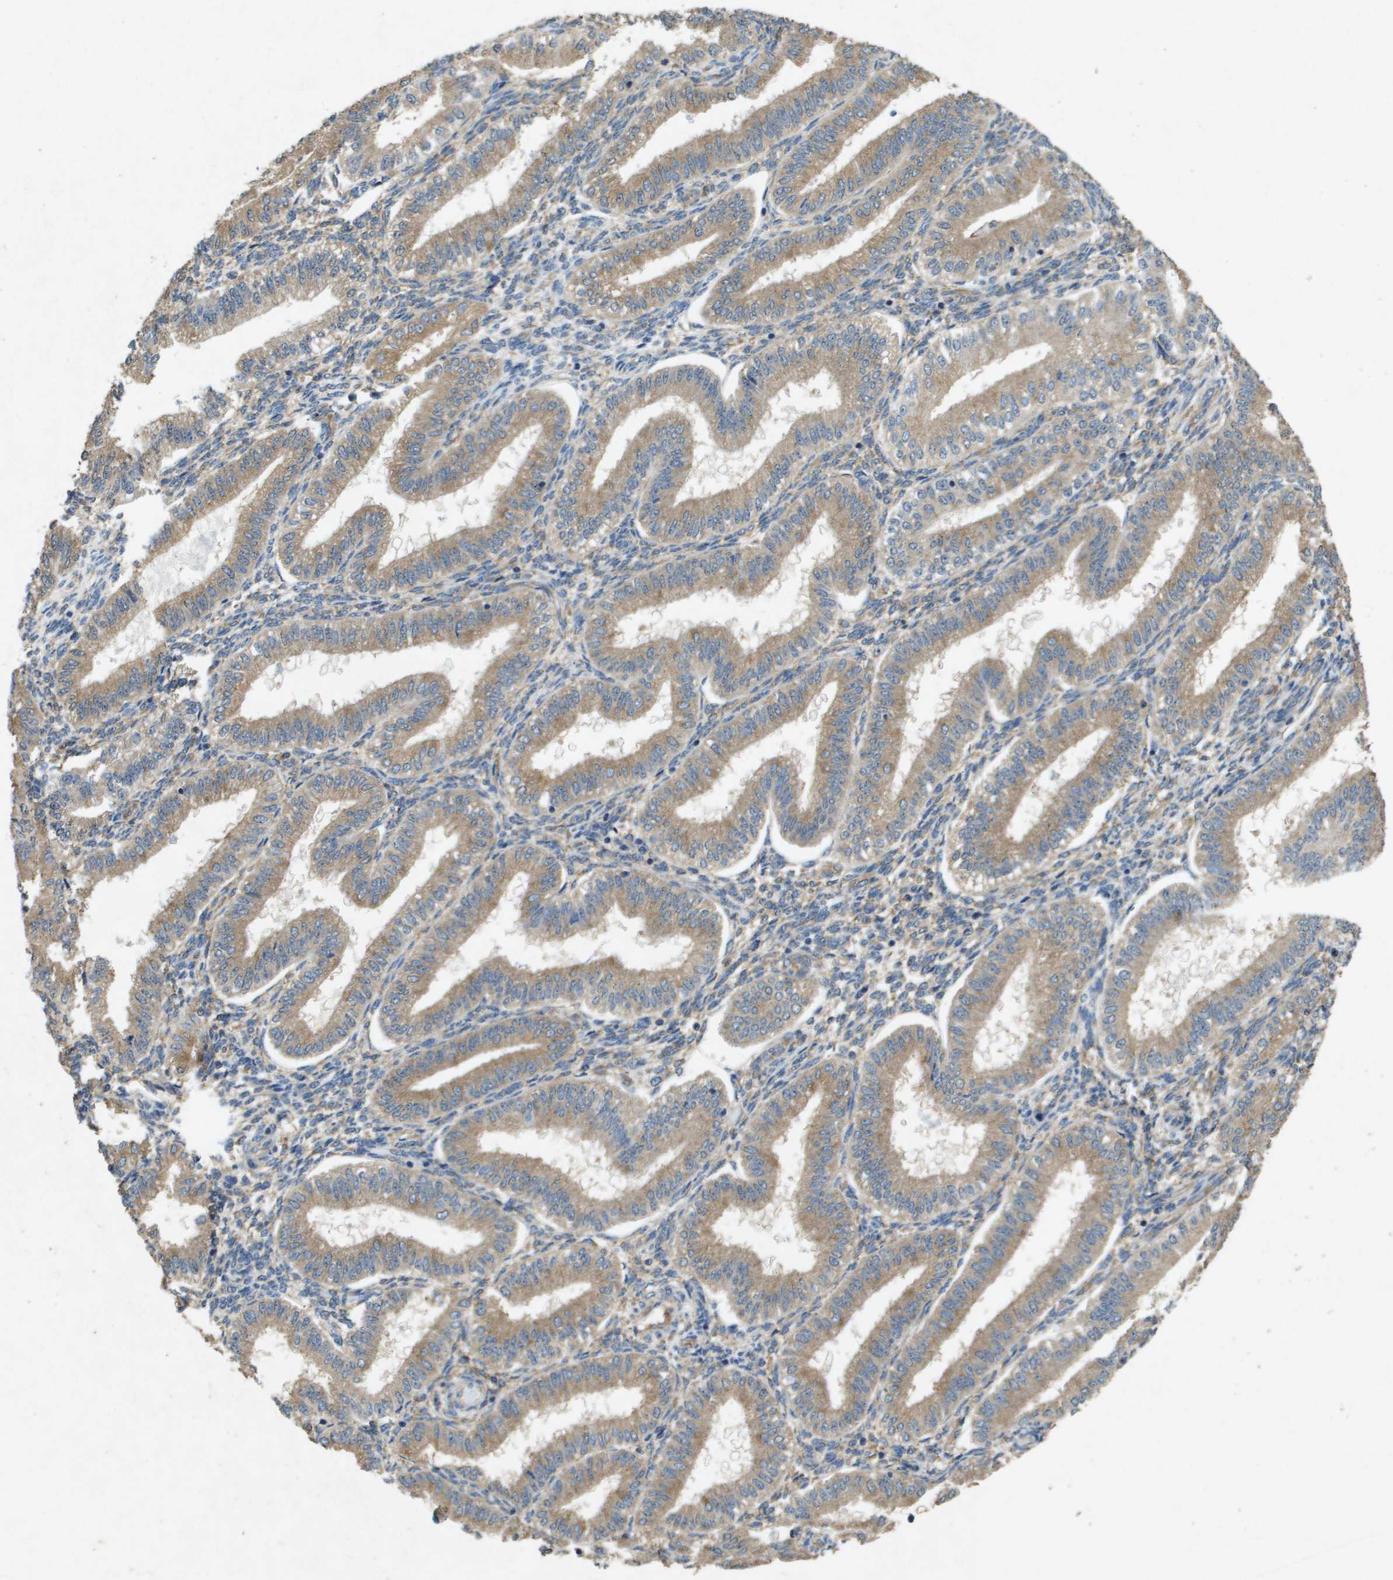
{"staining": {"intensity": "weak", "quantity": "25%-75%", "location": "cytoplasmic/membranous"}, "tissue": "endometrium", "cell_type": "Cells in endometrial stroma", "image_type": "normal", "snomed": [{"axis": "morphology", "description": "Normal tissue, NOS"}, {"axis": "topography", "description": "Endometrium"}], "caption": "A brown stain shows weak cytoplasmic/membranous staining of a protein in cells in endometrial stroma of benign endometrium. Using DAB (brown) and hematoxylin (blue) stains, captured at high magnification using brightfield microscopy.", "gene": "PTPRT", "patient": {"sex": "female", "age": 39}}